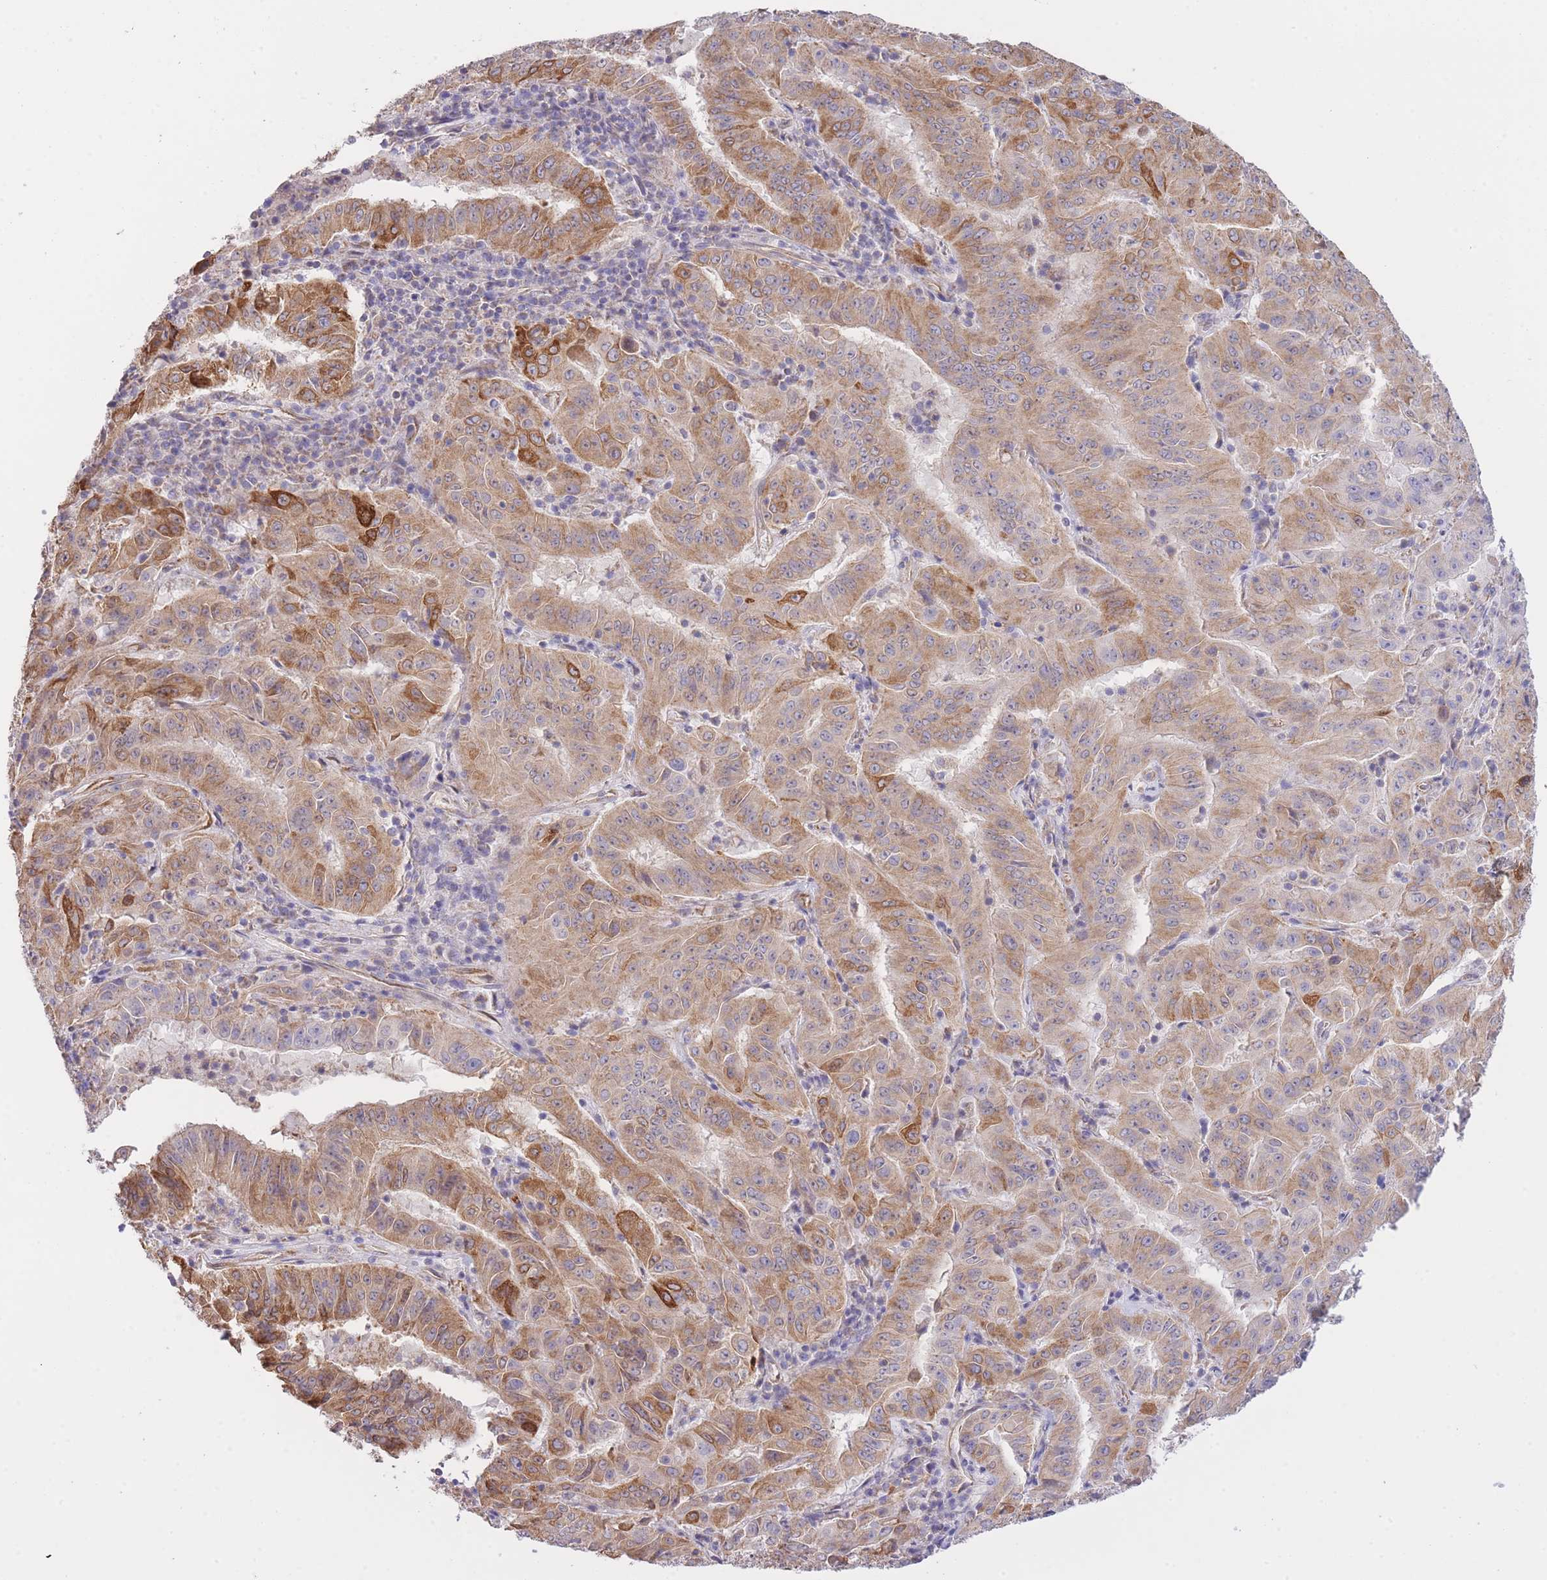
{"staining": {"intensity": "moderate", "quantity": ">75%", "location": "cytoplasmic/membranous"}, "tissue": "pancreatic cancer", "cell_type": "Tumor cells", "image_type": "cancer", "snomed": [{"axis": "morphology", "description": "Adenocarcinoma, NOS"}, {"axis": "topography", "description": "Pancreas"}], "caption": "Immunohistochemical staining of pancreatic cancer displays medium levels of moderate cytoplasmic/membranous protein expression in about >75% of tumor cells.", "gene": "CTBP1", "patient": {"sex": "male", "age": 63}}